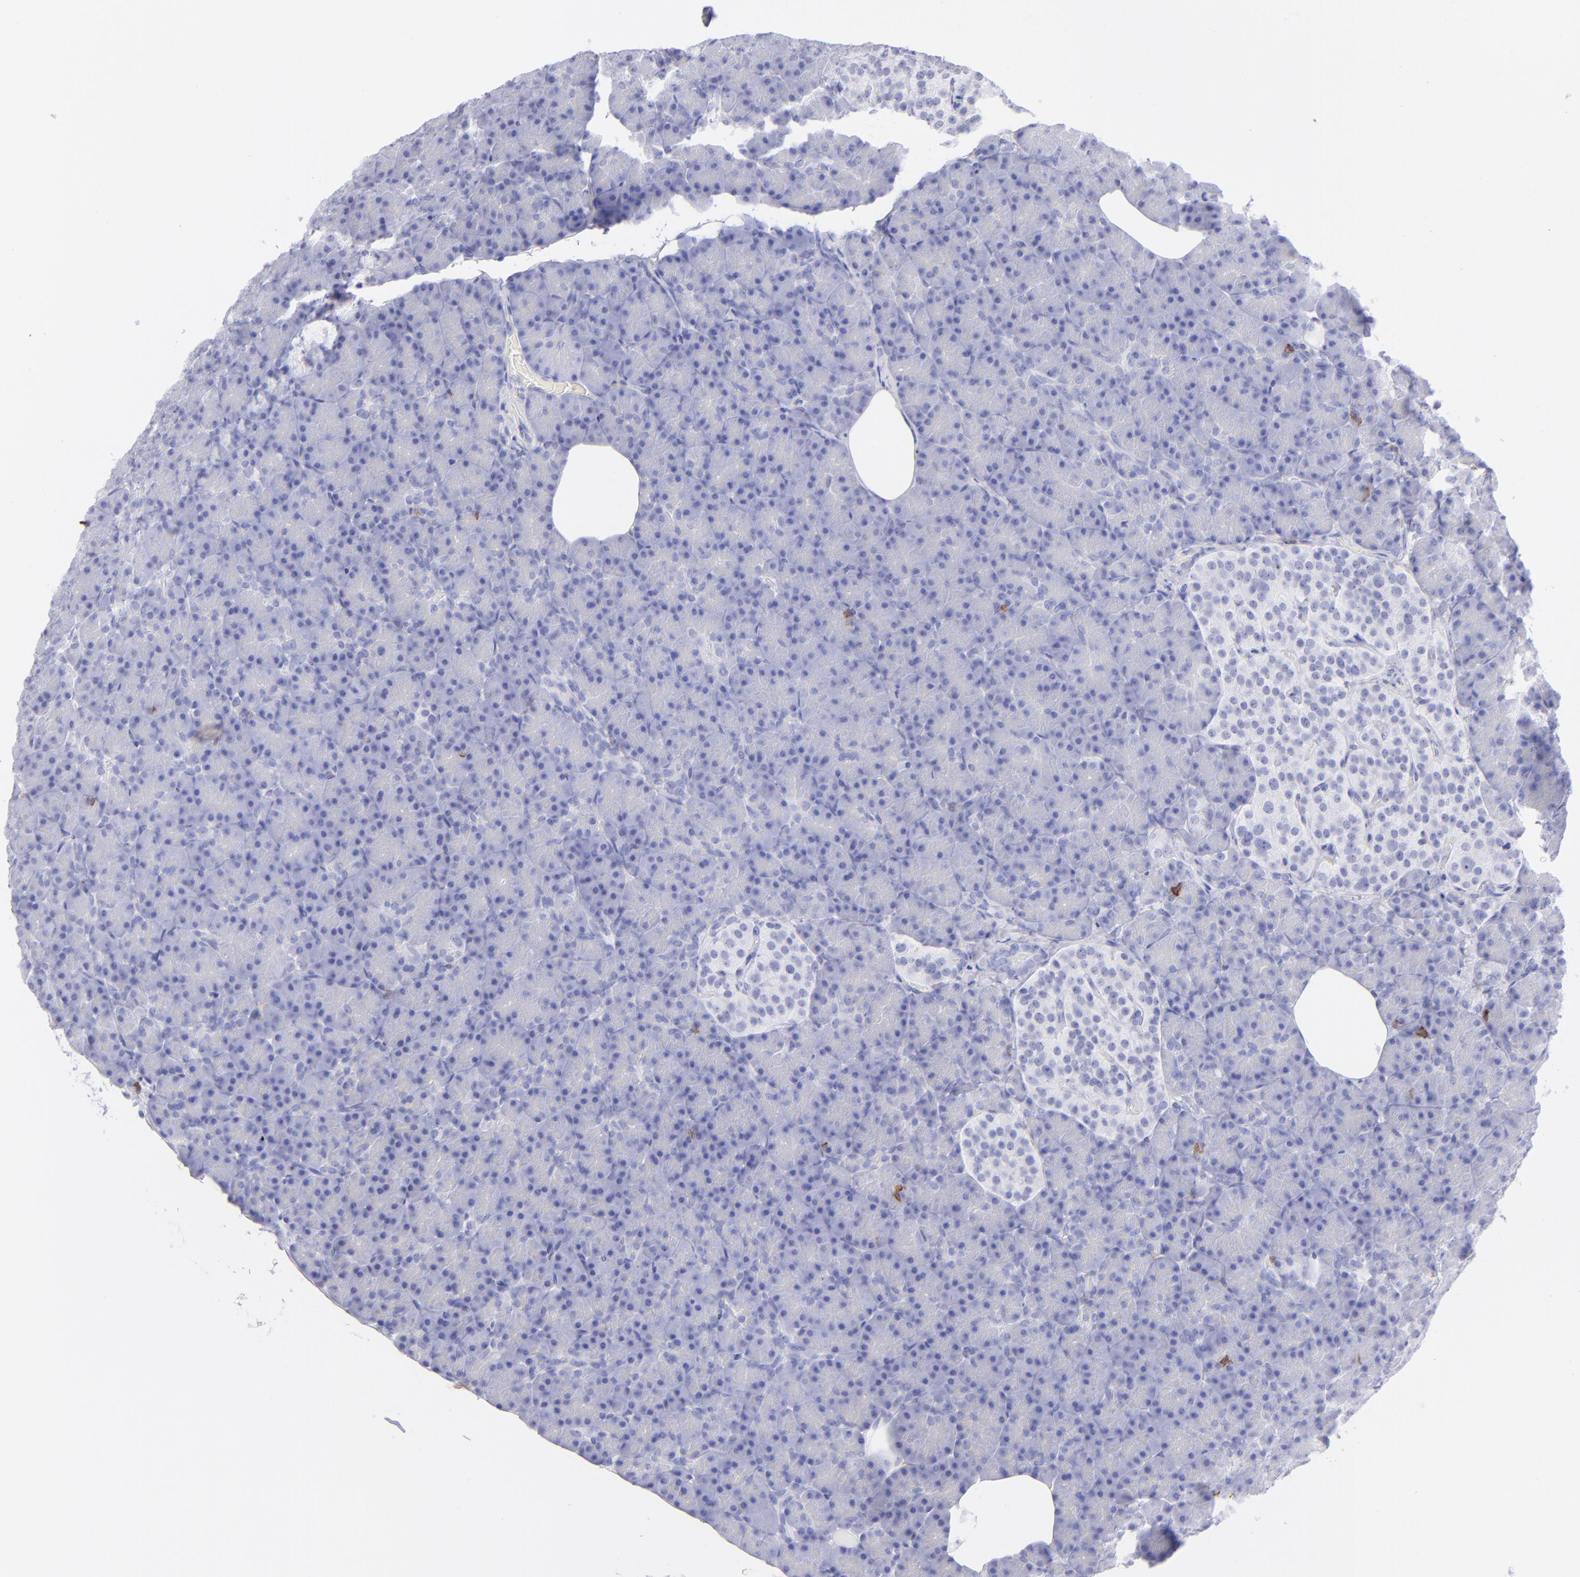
{"staining": {"intensity": "negative", "quantity": "none", "location": "none"}, "tissue": "pancreas", "cell_type": "Exocrine glandular cells", "image_type": "normal", "snomed": [{"axis": "morphology", "description": "Normal tissue, NOS"}, {"axis": "topography", "description": "Pancreas"}], "caption": "Immunohistochemical staining of benign pancreas reveals no significant expression in exocrine glandular cells. (Brightfield microscopy of DAB (3,3'-diaminobenzidine) immunohistochemistry at high magnification).", "gene": "CD69", "patient": {"sex": "female", "age": 43}}